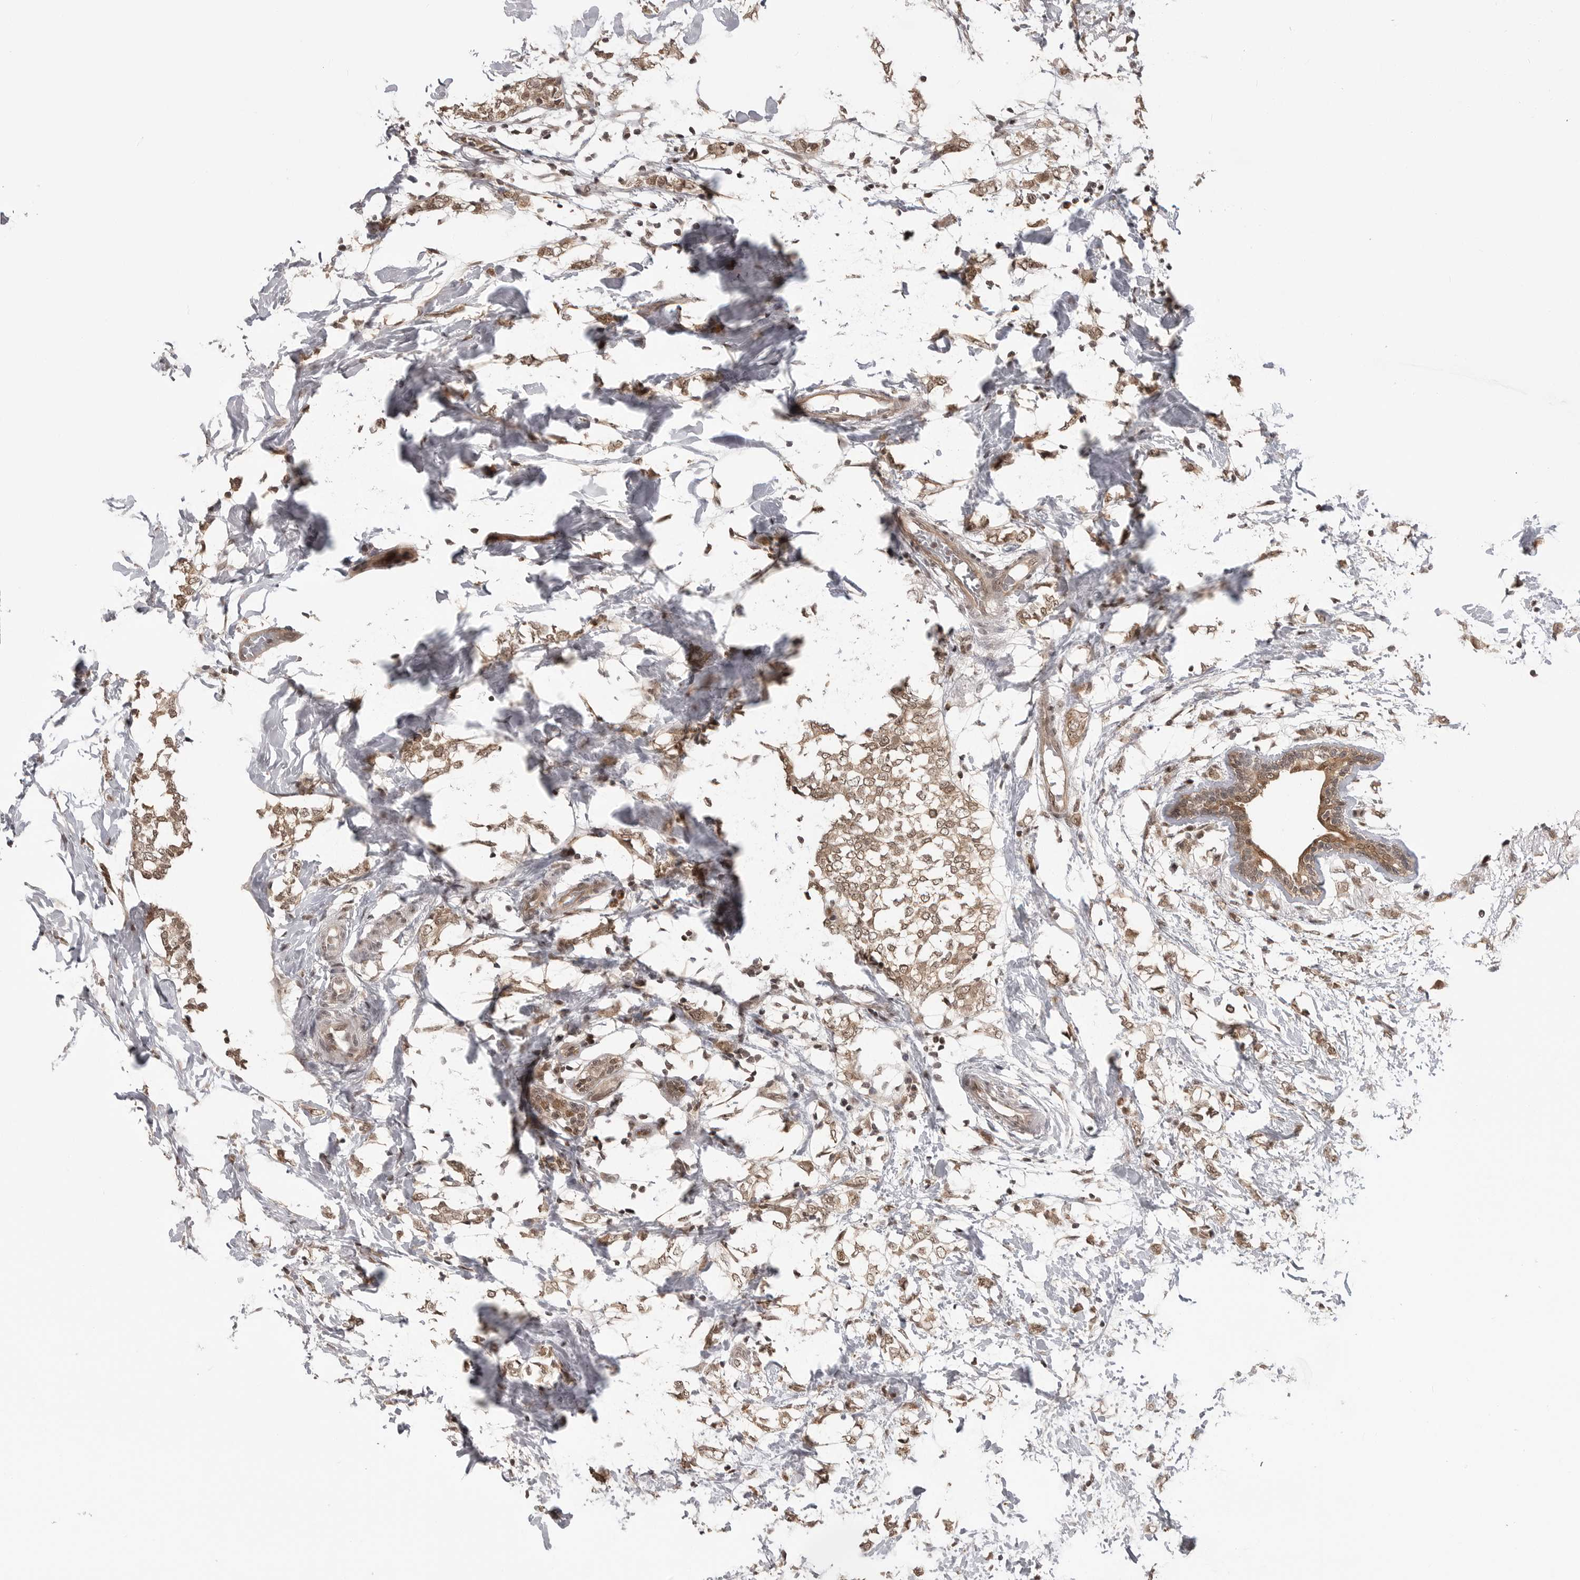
{"staining": {"intensity": "moderate", "quantity": ">75%", "location": "cytoplasmic/membranous,nuclear"}, "tissue": "breast cancer", "cell_type": "Tumor cells", "image_type": "cancer", "snomed": [{"axis": "morphology", "description": "Normal tissue, NOS"}, {"axis": "morphology", "description": "Lobular carcinoma"}, {"axis": "topography", "description": "Breast"}], "caption": "Immunohistochemistry micrograph of human breast lobular carcinoma stained for a protein (brown), which shows medium levels of moderate cytoplasmic/membranous and nuclear expression in approximately >75% of tumor cells.", "gene": "PEG3", "patient": {"sex": "female", "age": 47}}